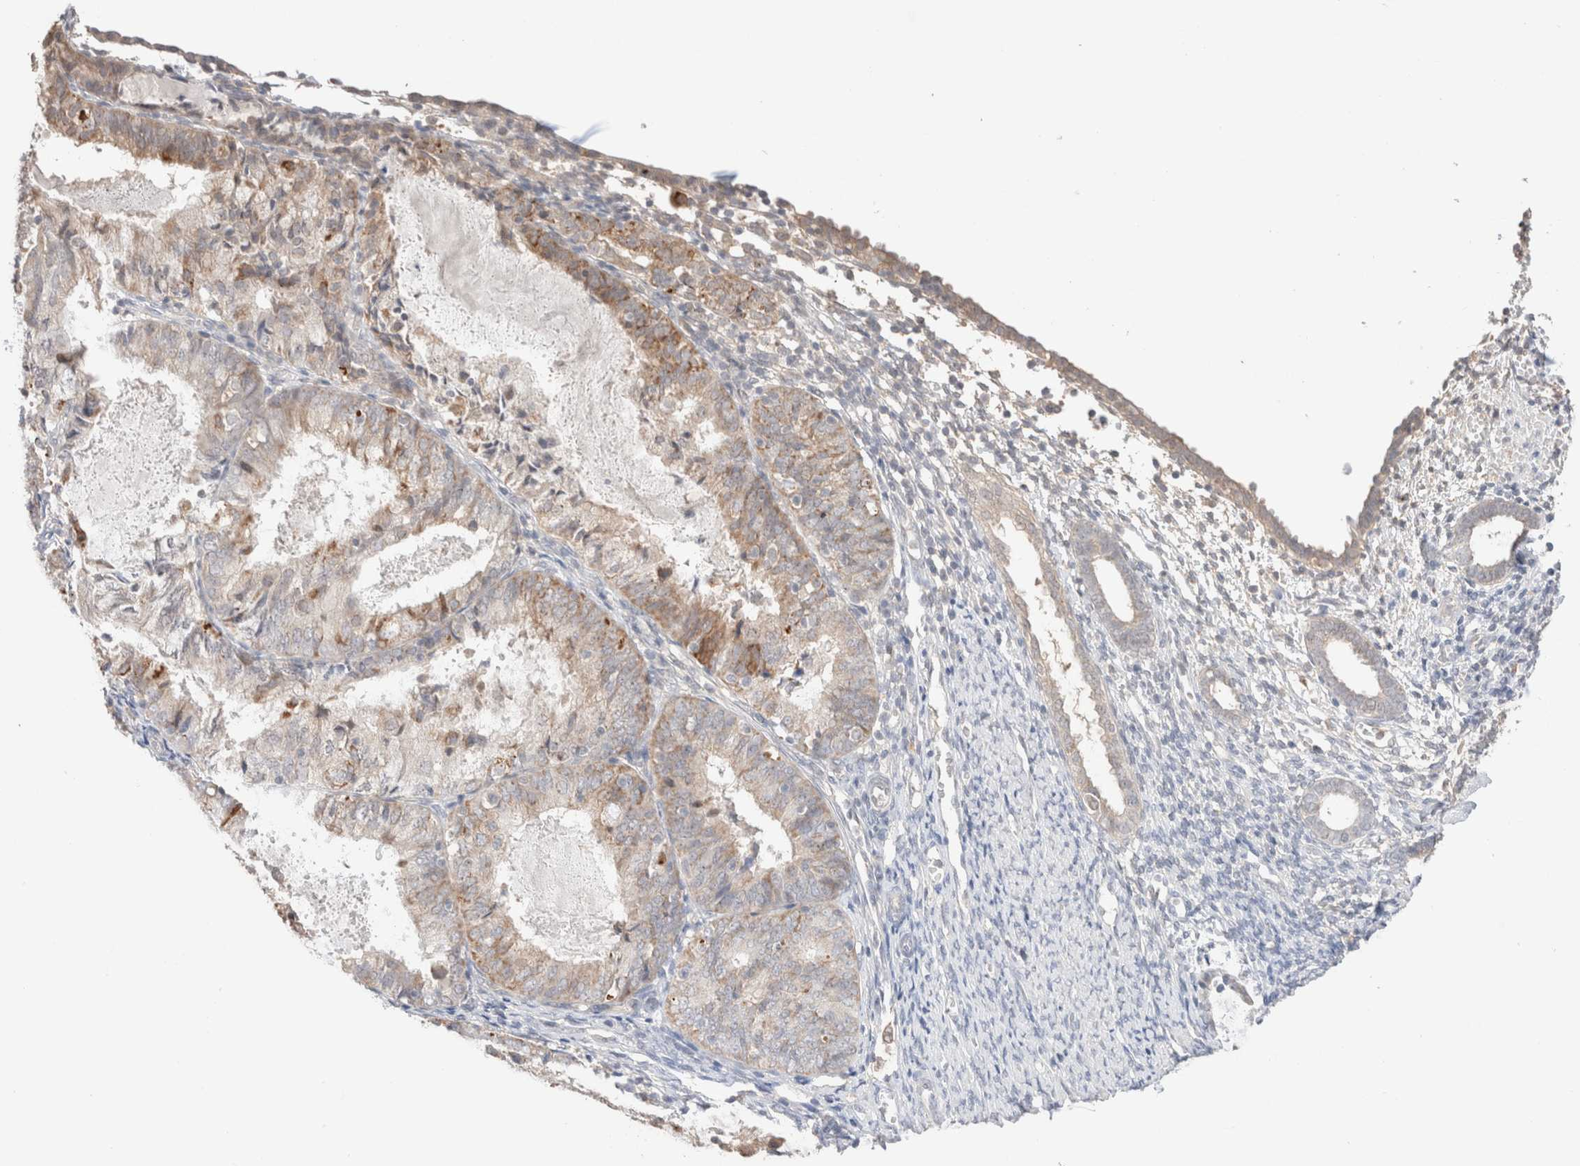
{"staining": {"intensity": "negative", "quantity": "none", "location": "none"}, "tissue": "endometrium", "cell_type": "Cells in endometrial stroma", "image_type": "normal", "snomed": [{"axis": "morphology", "description": "Normal tissue, NOS"}, {"axis": "morphology", "description": "Adenocarcinoma, NOS"}, {"axis": "topography", "description": "Endometrium"}], "caption": "Immunohistochemistry histopathology image of normal human endometrium stained for a protein (brown), which reveals no expression in cells in endometrial stroma. The staining was performed using DAB (3,3'-diaminobenzidine) to visualize the protein expression in brown, while the nuclei were stained in blue with hematoxylin (Magnification: 20x).", "gene": "TRIM41", "patient": {"sex": "female", "age": 57}}